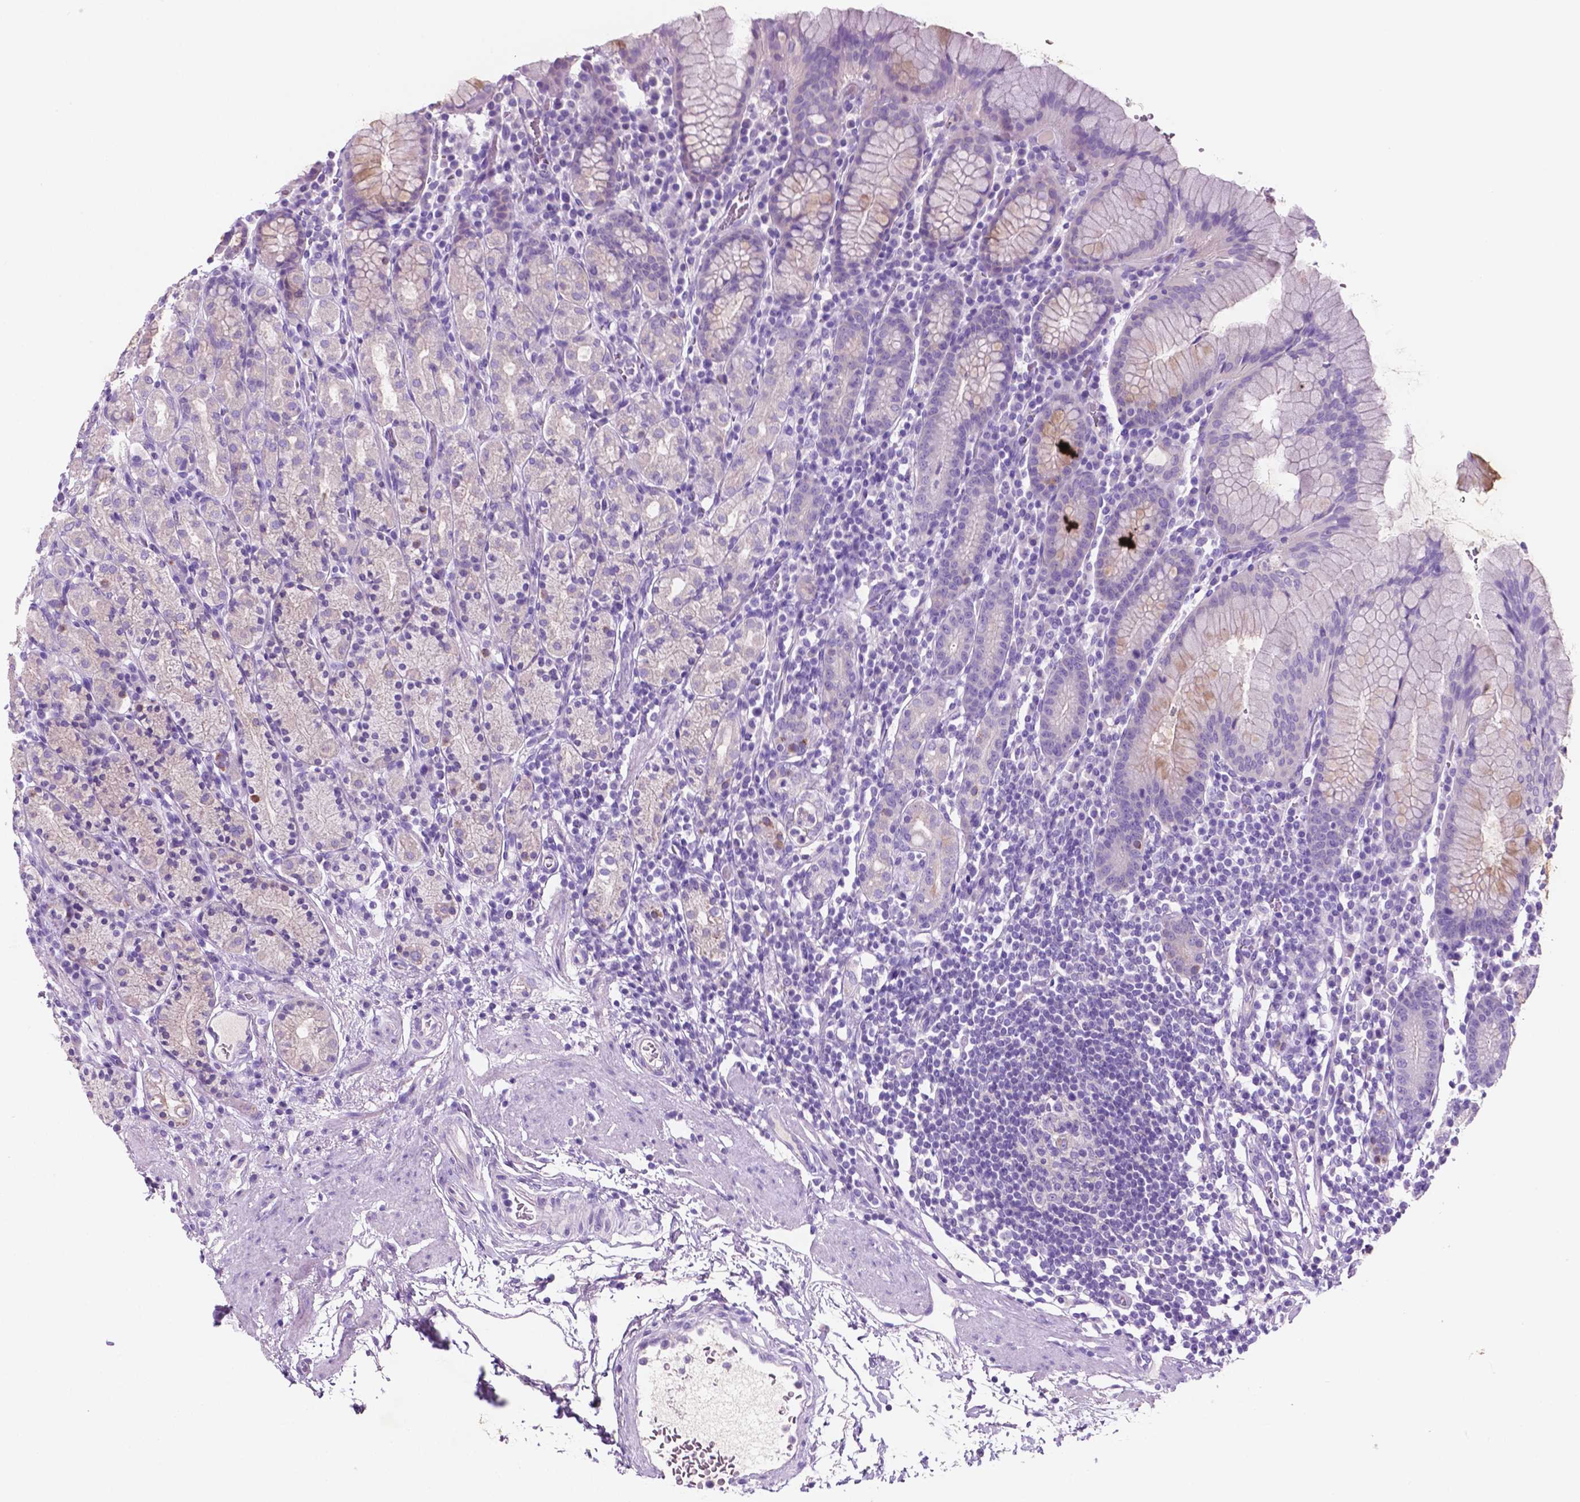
{"staining": {"intensity": "weak", "quantity": "<25%", "location": "cytoplasmic/membranous"}, "tissue": "stomach", "cell_type": "Glandular cells", "image_type": "normal", "snomed": [{"axis": "morphology", "description": "Normal tissue, NOS"}, {"axis": "topography", "description": "Stomach, upper"}, {"axis": "topography", "description": "Stomach"}], "caption": "High power microscopy micrograph of an IHC photomicrograph of unremarkable stomach, revealing no significant expression in glandular cells. (Stains: DAB (3,3'-diaminobenzidine) IHC with hematoxylin counter stain, Microscopy: brightfield microscopy at high magnification).", "gene": "POU4F1", "patient": {"sex": "male", "age": 62}}